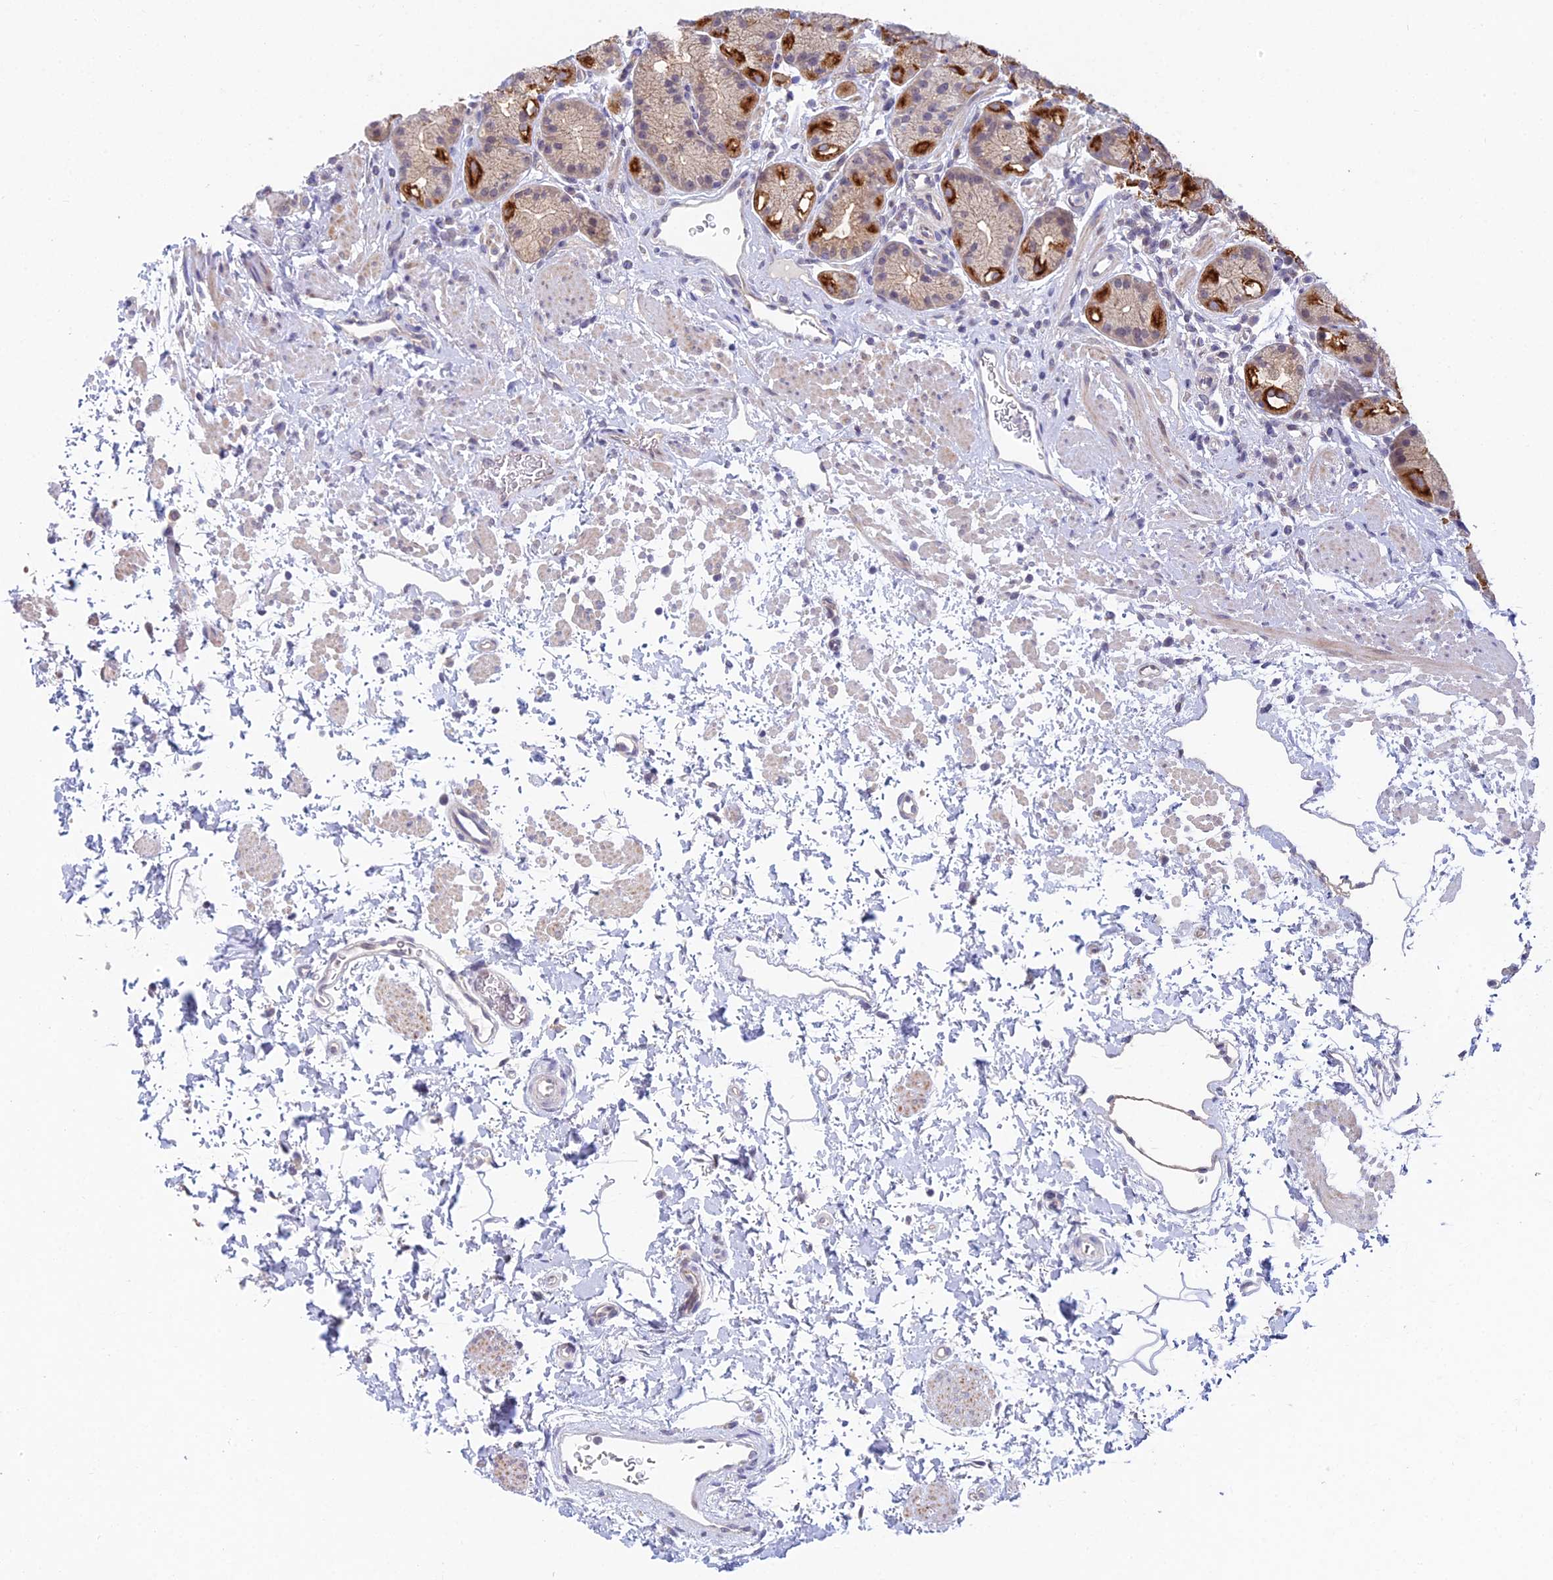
{"staining": {"intensity": "strong", "quantity": "25%-75%", "location": "cytoplasmic/membranous"}, "tissue": "stomach", "cell_type": "Glandular cells", "image_type": "normal", "snomed": [{"axis": "morphology", "description": "Normal tissue, NOS"}, {"axis": "topography", "description": "Stomach"}], "caption": "Stomach stained with immunohistochemistry reveals strong cytoplasmic/membranous staining in about 25%-75% of glandular cells.", "gene": "METTL26", "patient": {"sex": "male", "age": 63}}